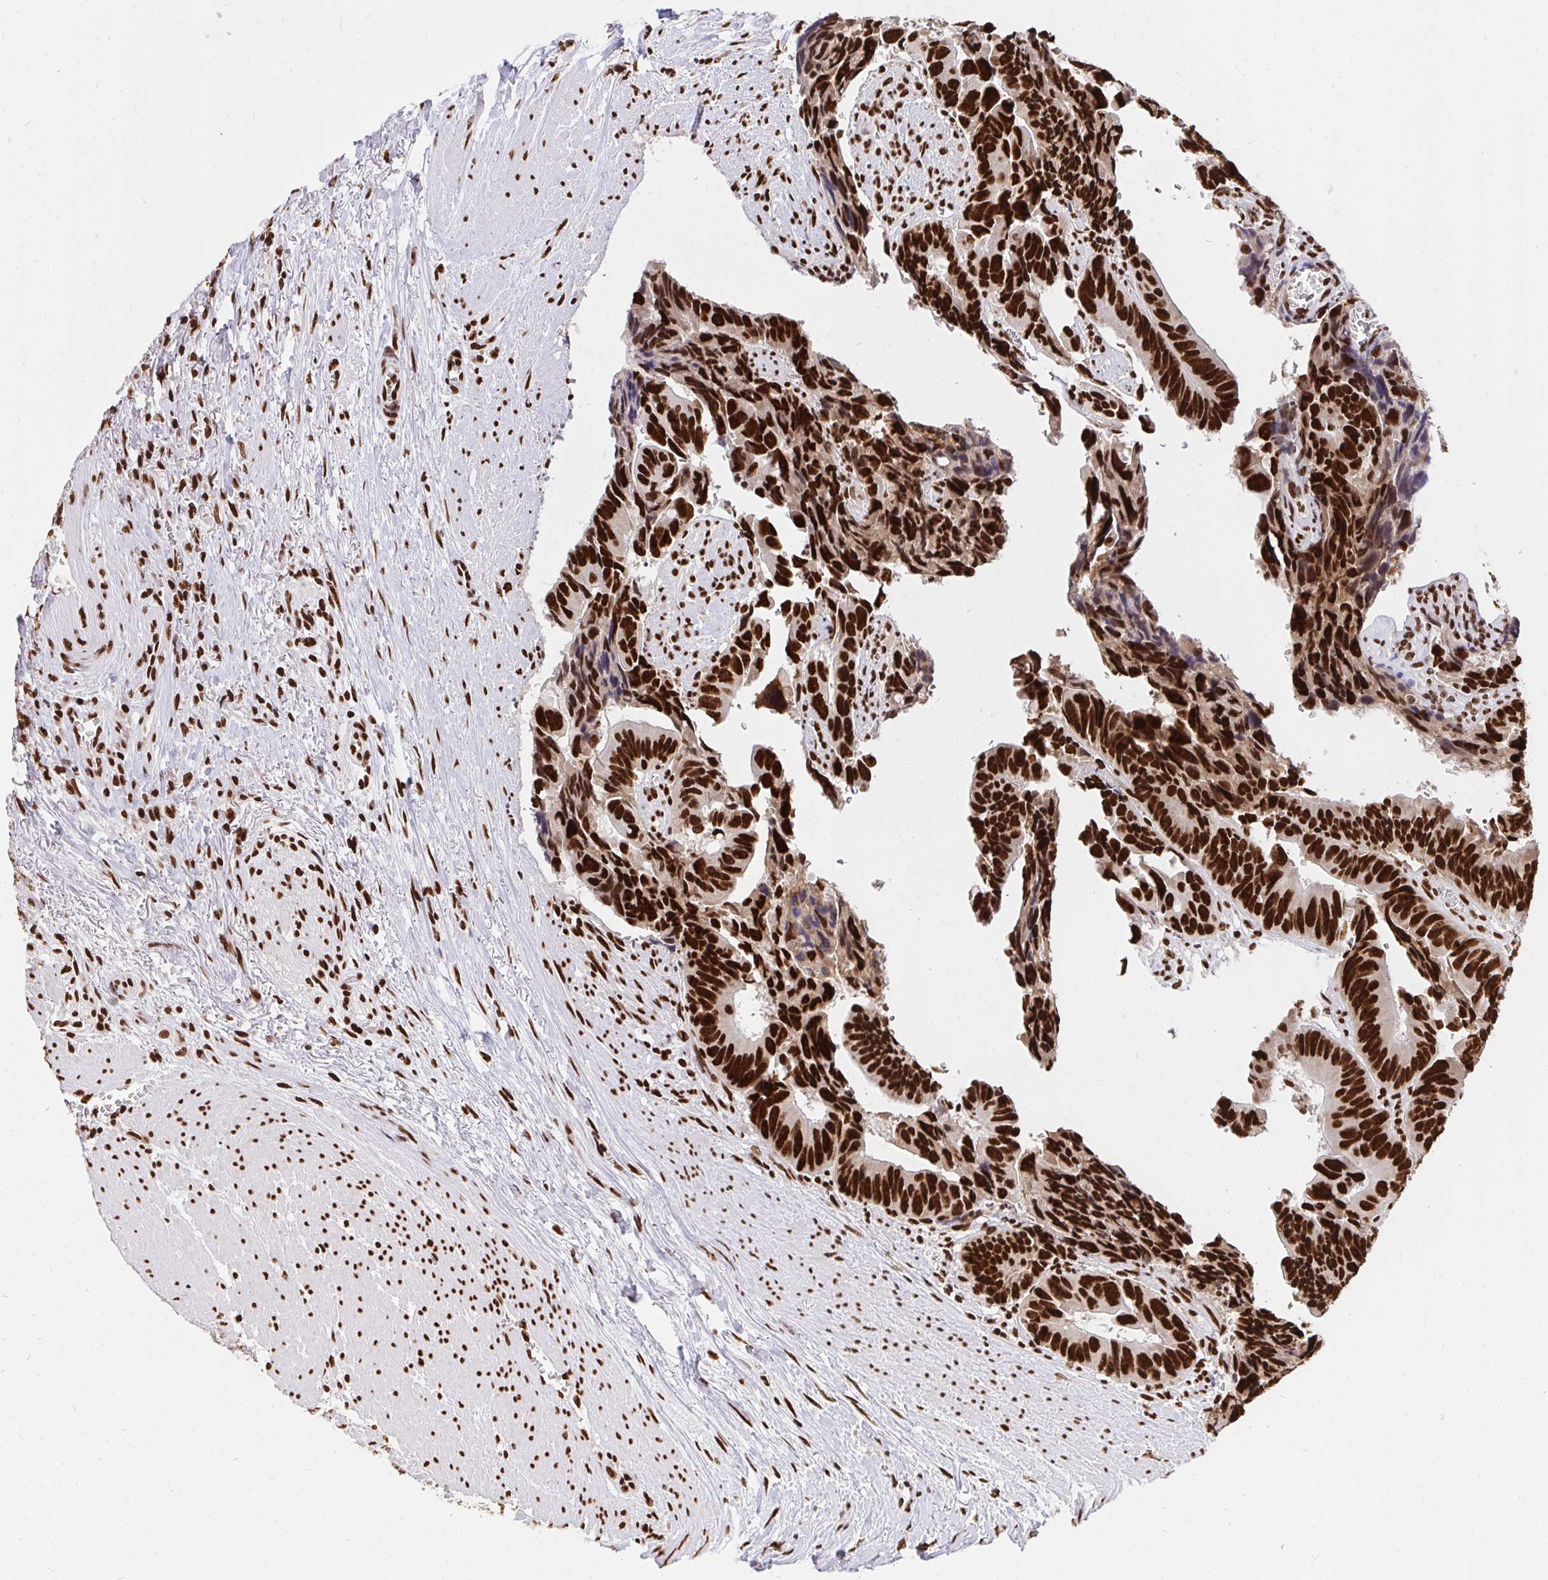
{"staining": {"intensity": "strong", "quantity": ">75%", "location": "nuclear"}, "tissue": "colorectal cancer", "cell_type": "Tumor cells", "image_type": "cancer", "snomed": [{"axis": "morphology", "description": "Adenocarcinoma, NOS"}, {"axis": "topography", "description": "Rectum"}], "caption": "Protein staining of colorectal adenocarcinoma tissue reveals strong nuclear expression in approximately >75% of tumor cells.", "gene": "HNRNPL", "patient": {"sex": "male", "age": 76}}